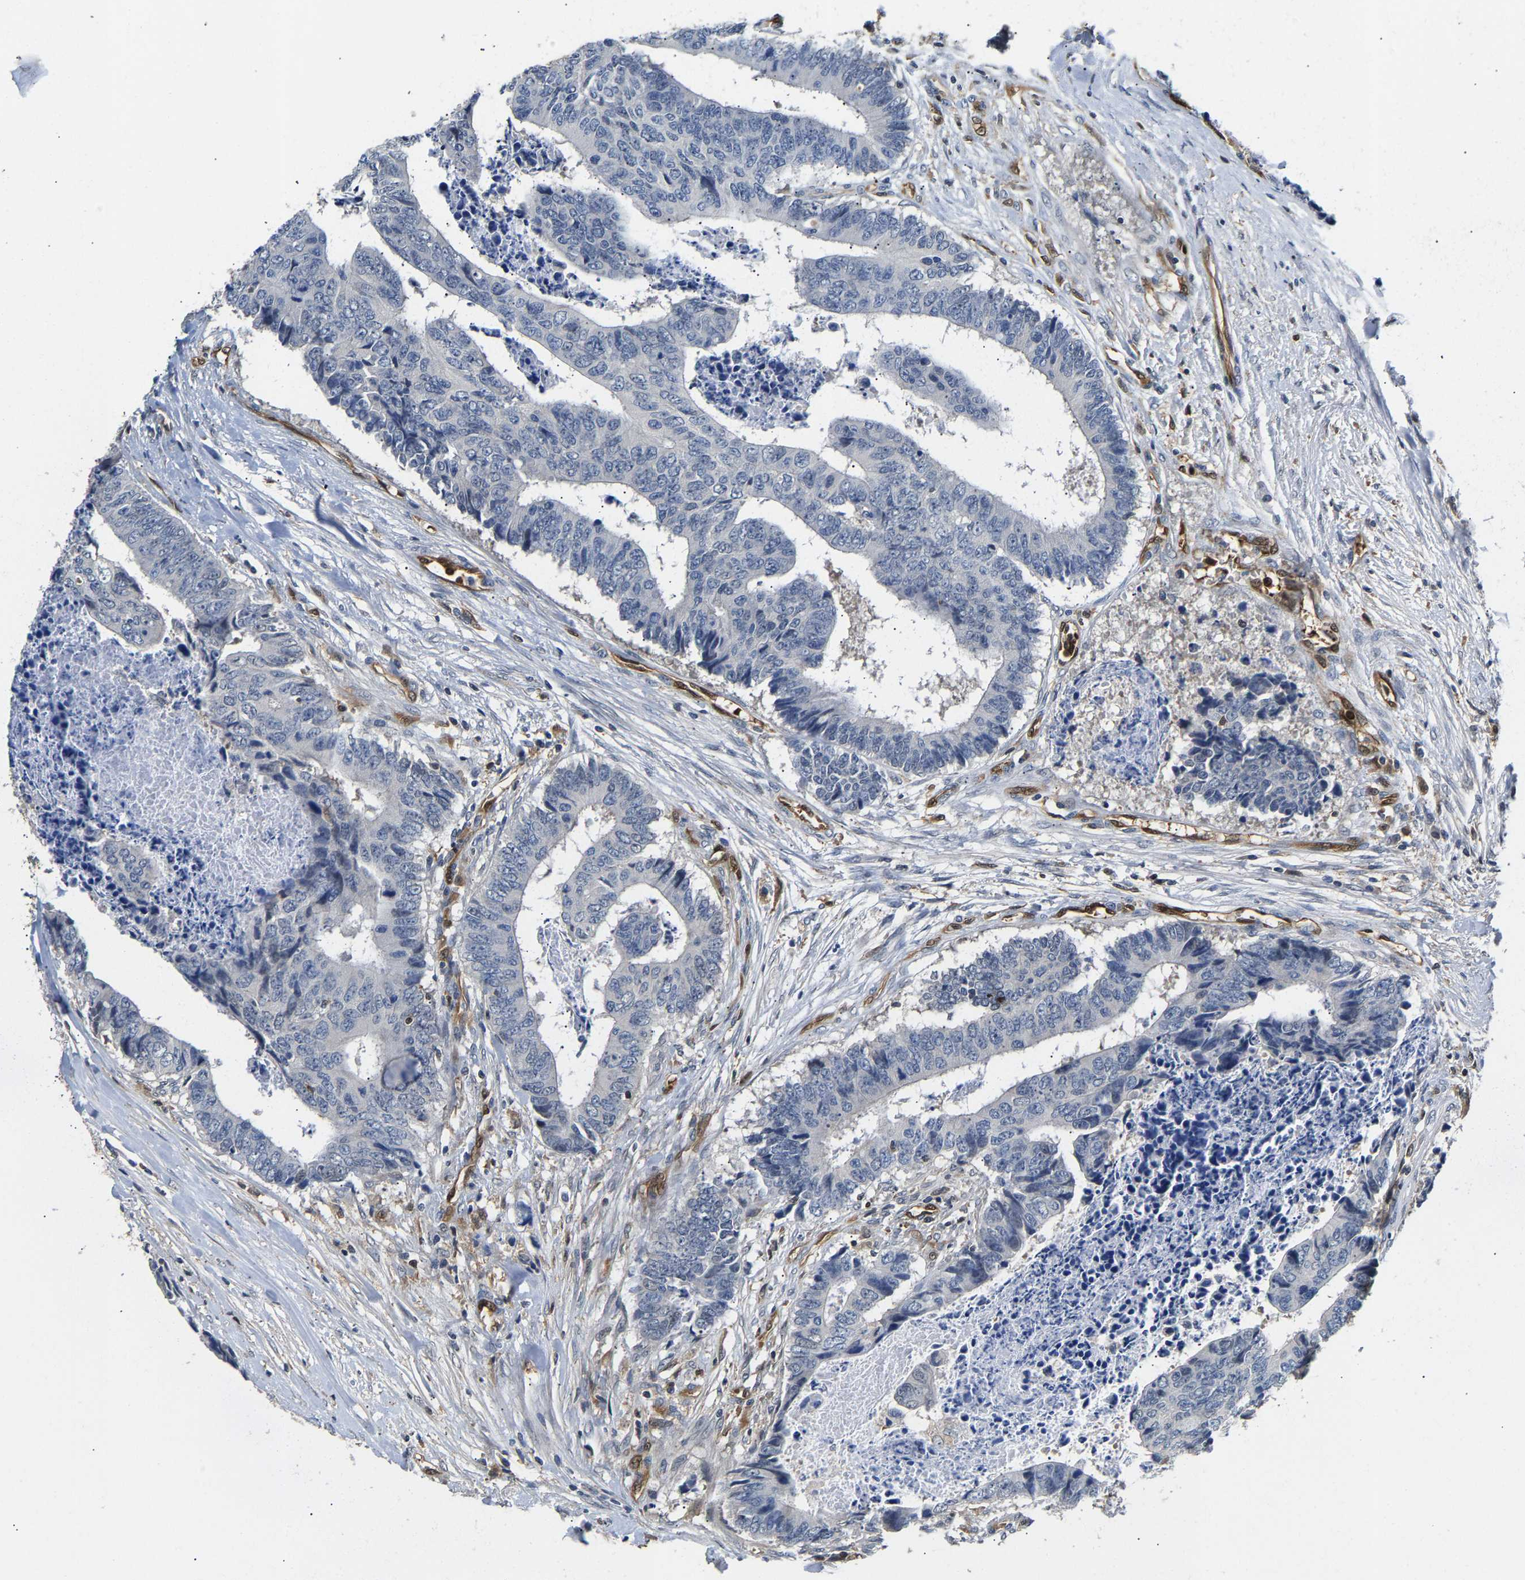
{"staining": {"intensity": "negative", "quantity": "none", "location": "none"}, "tissue": "colorectal cancer", "cell_type": "Tumor cells", "image_type": "cancer", "snomed": [{"axis": "morphology", "description": "Adenocarcinoma, NOS"}, {"axis": "topography", "description": "Rectum"}], "caption": "IHC micrograph of neoplastic tissue: colorectal cancer (adenocarcinoma) stained with DAB (3,3'-diaminobenzidine) reveals no significant protein positivity in tumor cells.", "gene": "GIMAP7", "patient": {"sex": "male", "age": 84}}